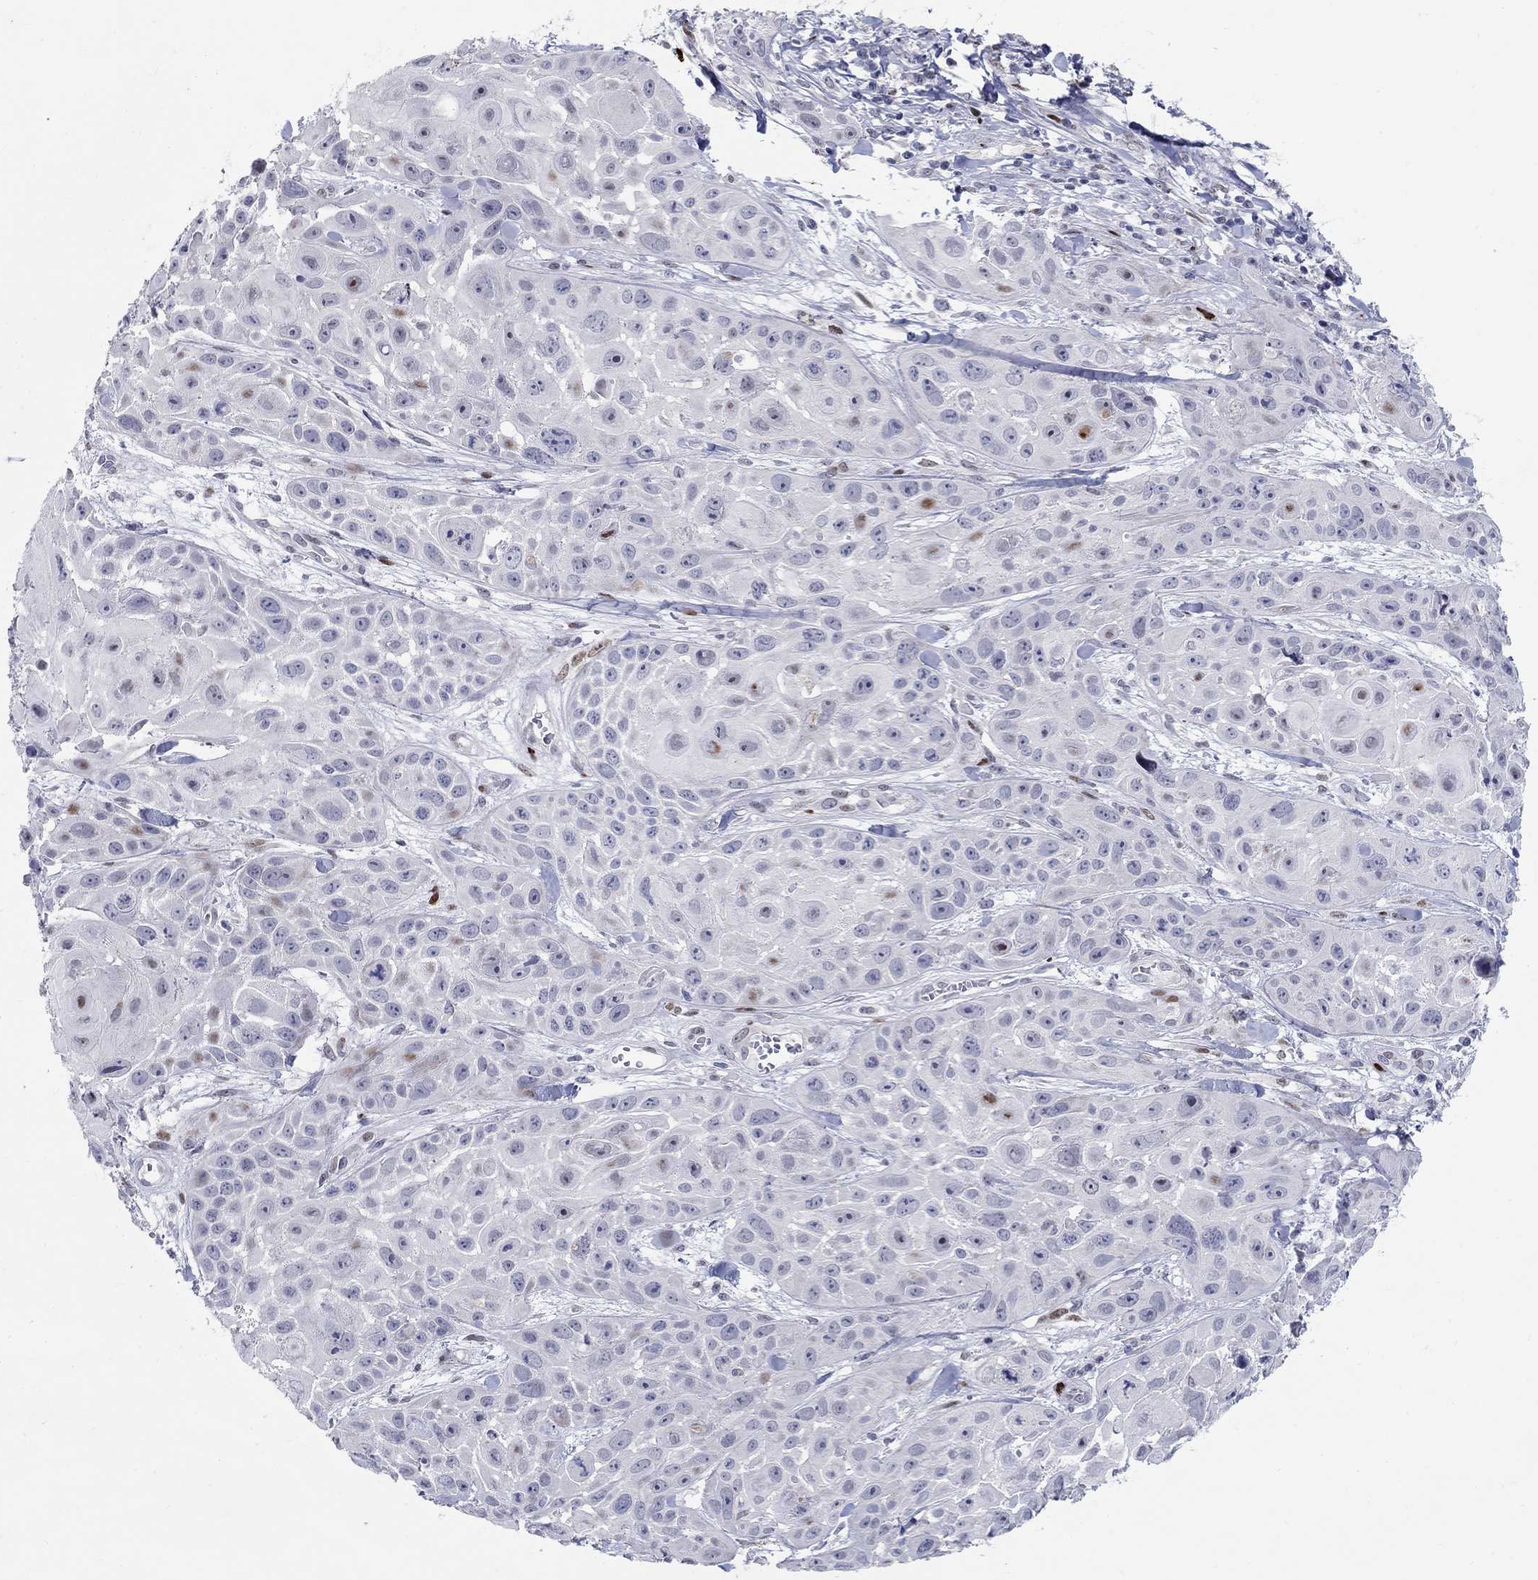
{"staining": {"intensity": "strong", "quantity": "<25%", "location": "nuclear"}, "tissue": "skin cancer", "cell_type": "Tumor cells", "image_type": "cancer", "snomed": [{"axis": "morphology", "description": "Squamous cell carcinoma, NOS"}, {"axis": "topography", "description": "Skin"}, {"axis": "topography", "description": "Anal"}], "caption": "A brown stain highlights strong nuclear staining of a protein in human squamous cell carcinoma (skin) tumor cells.", "gene": "RAPGEF5", "patient": {"sex": "female", "age": 75}}